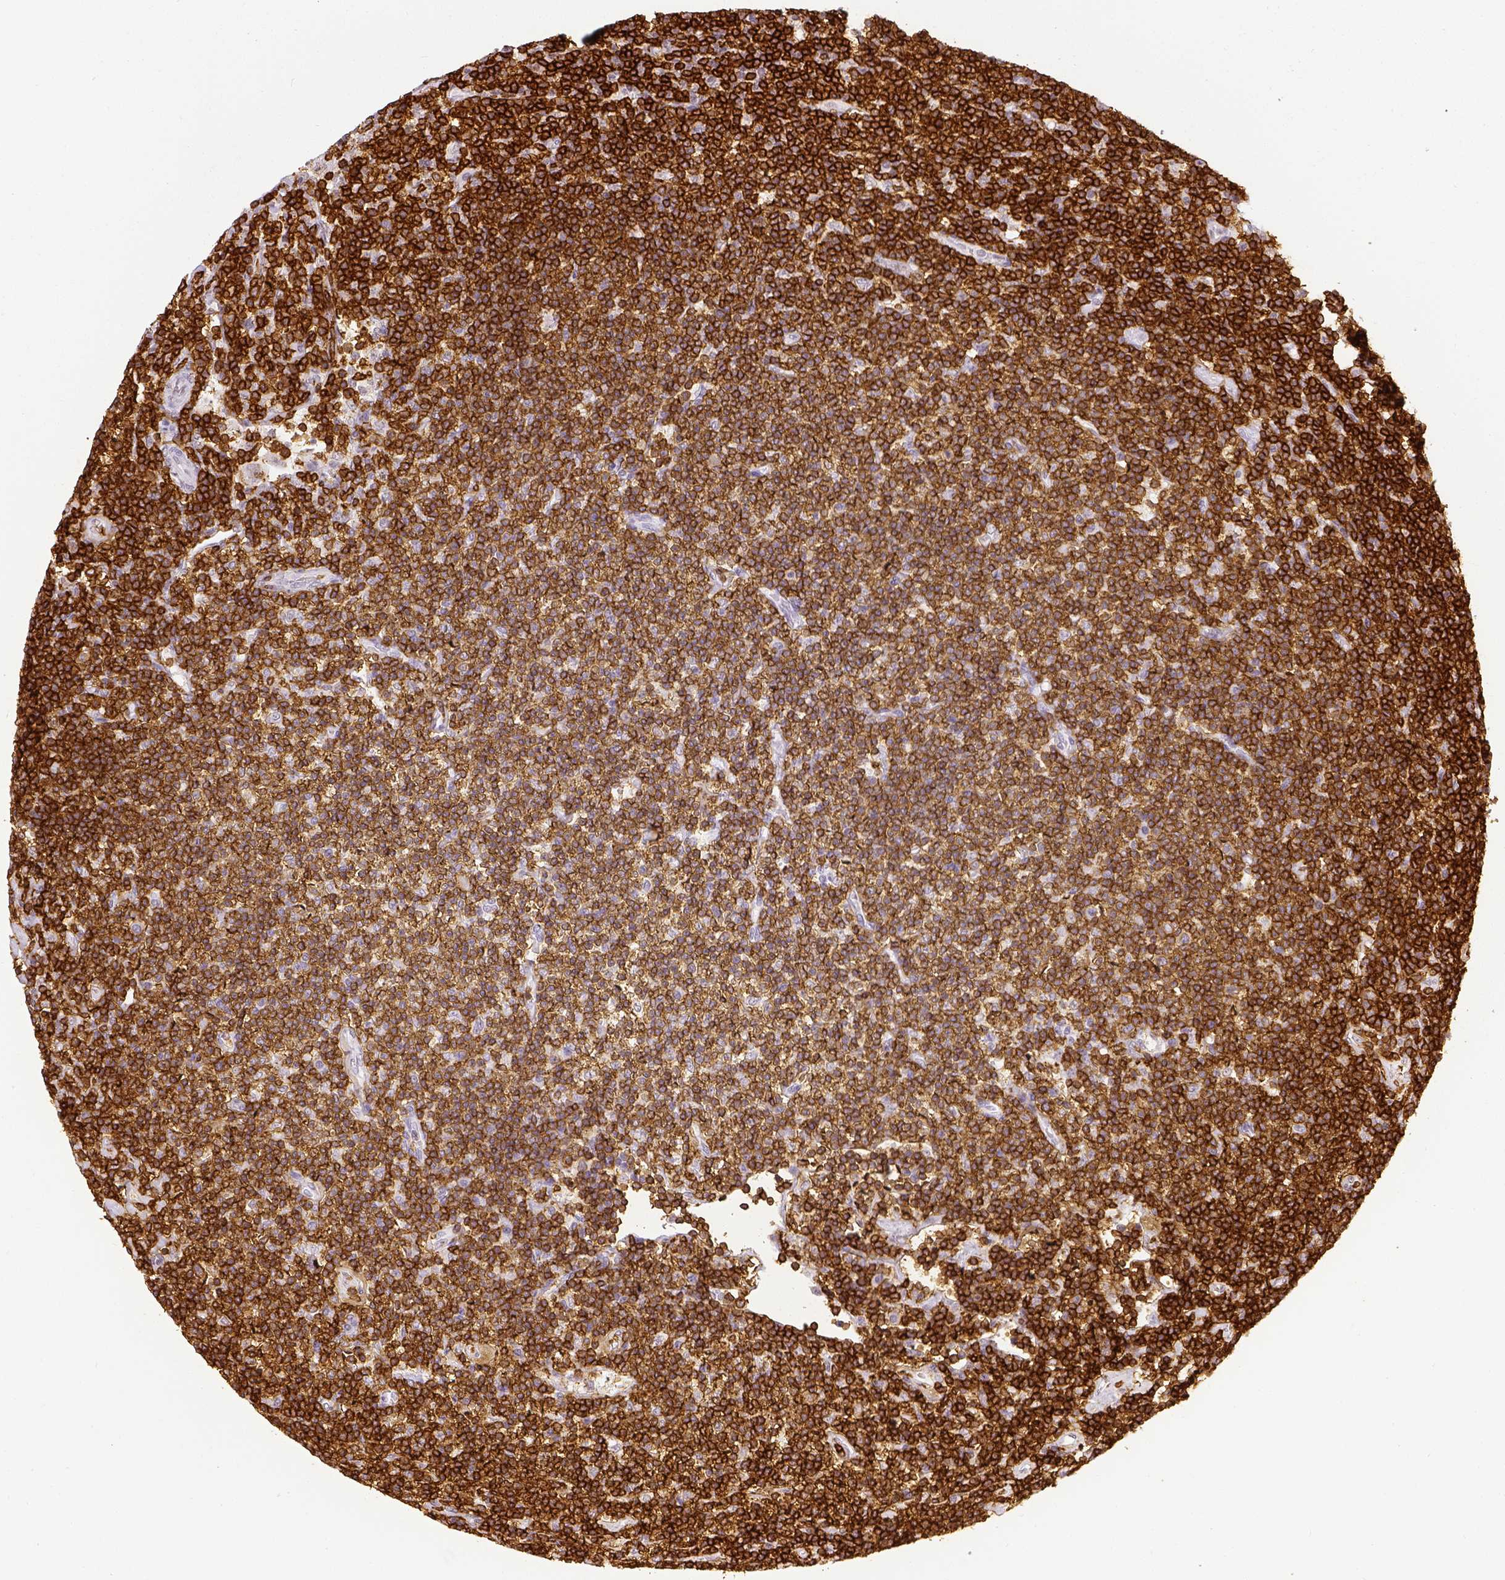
{"staining": {"intensity": "negative", "quantity": "none", "location": "none"}, "tissue": "lymphoma", "cell_type": "Tumor cells", "image_type": "cancer", "snomed": [{"axis": "morphology", "description": "Hodgkin's disease, NOS"}, {"axis": "topography", "description": "Lymph node"}], "caption": "There is no significant positivity in tumor cells of lymphoma.", "gene": "CD3E", "patient": {"sex": "male", "age": 40}}